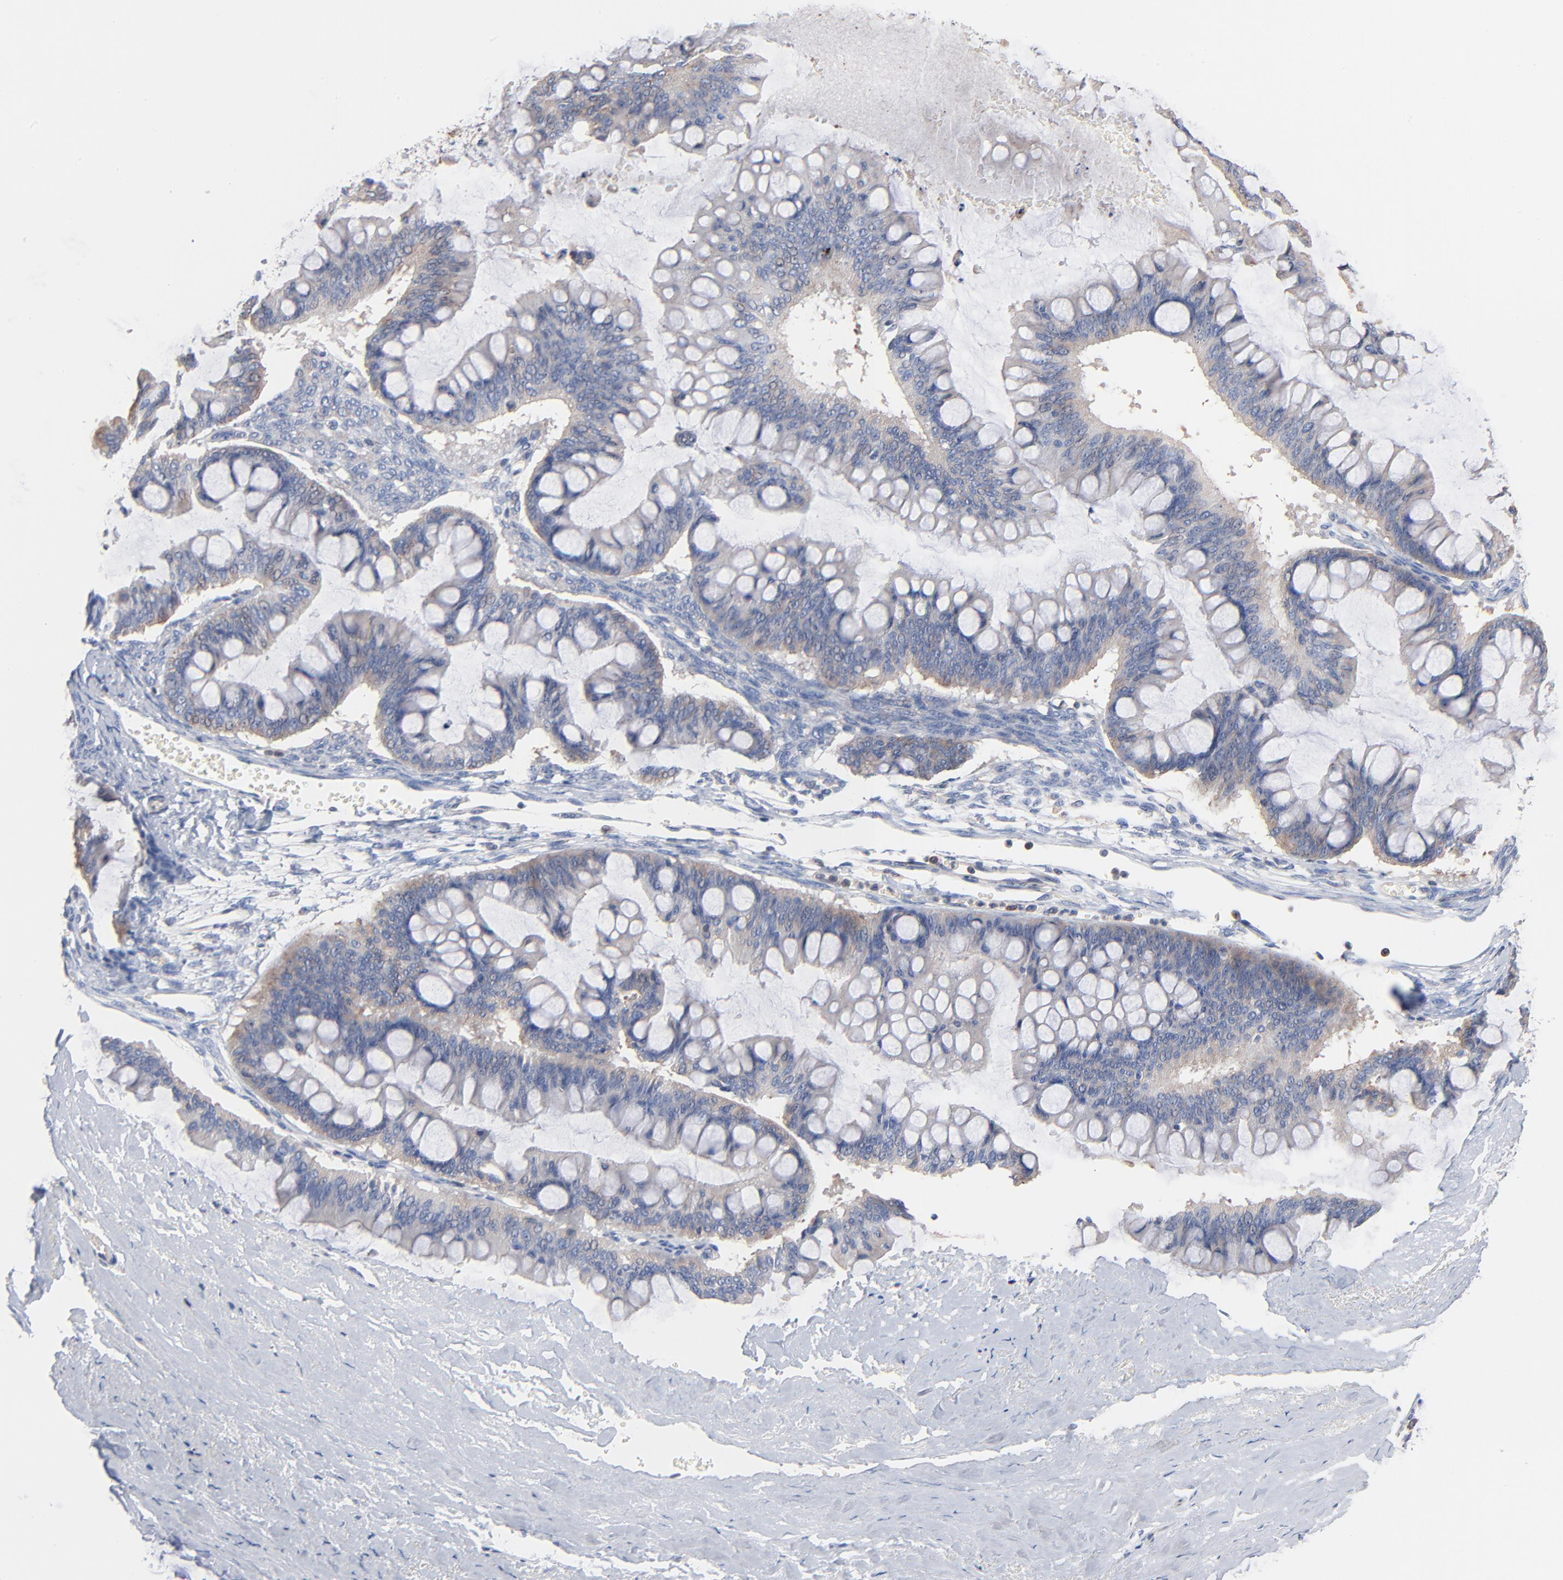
{"staining": {"intensity": "negative", "quantity": "none", "location": "none"}, "tissue": "ovarian cancer", "cell_type": "Tumor cells", "image_type": "cancer", "snomed": [{"axis": "morphology", "description": "Cystadenocarcinoma, mucinous, NOS"}, {"axis": "topography", "description": "Ovary"}], "caption": "Micrograph shows no protein expression in tumor cells of ovarian cancer (mucinous cystadenocarcinoma) tissue.", "gene": "ARHGEF6", "patient": {"sex": "female", "age": 73}}